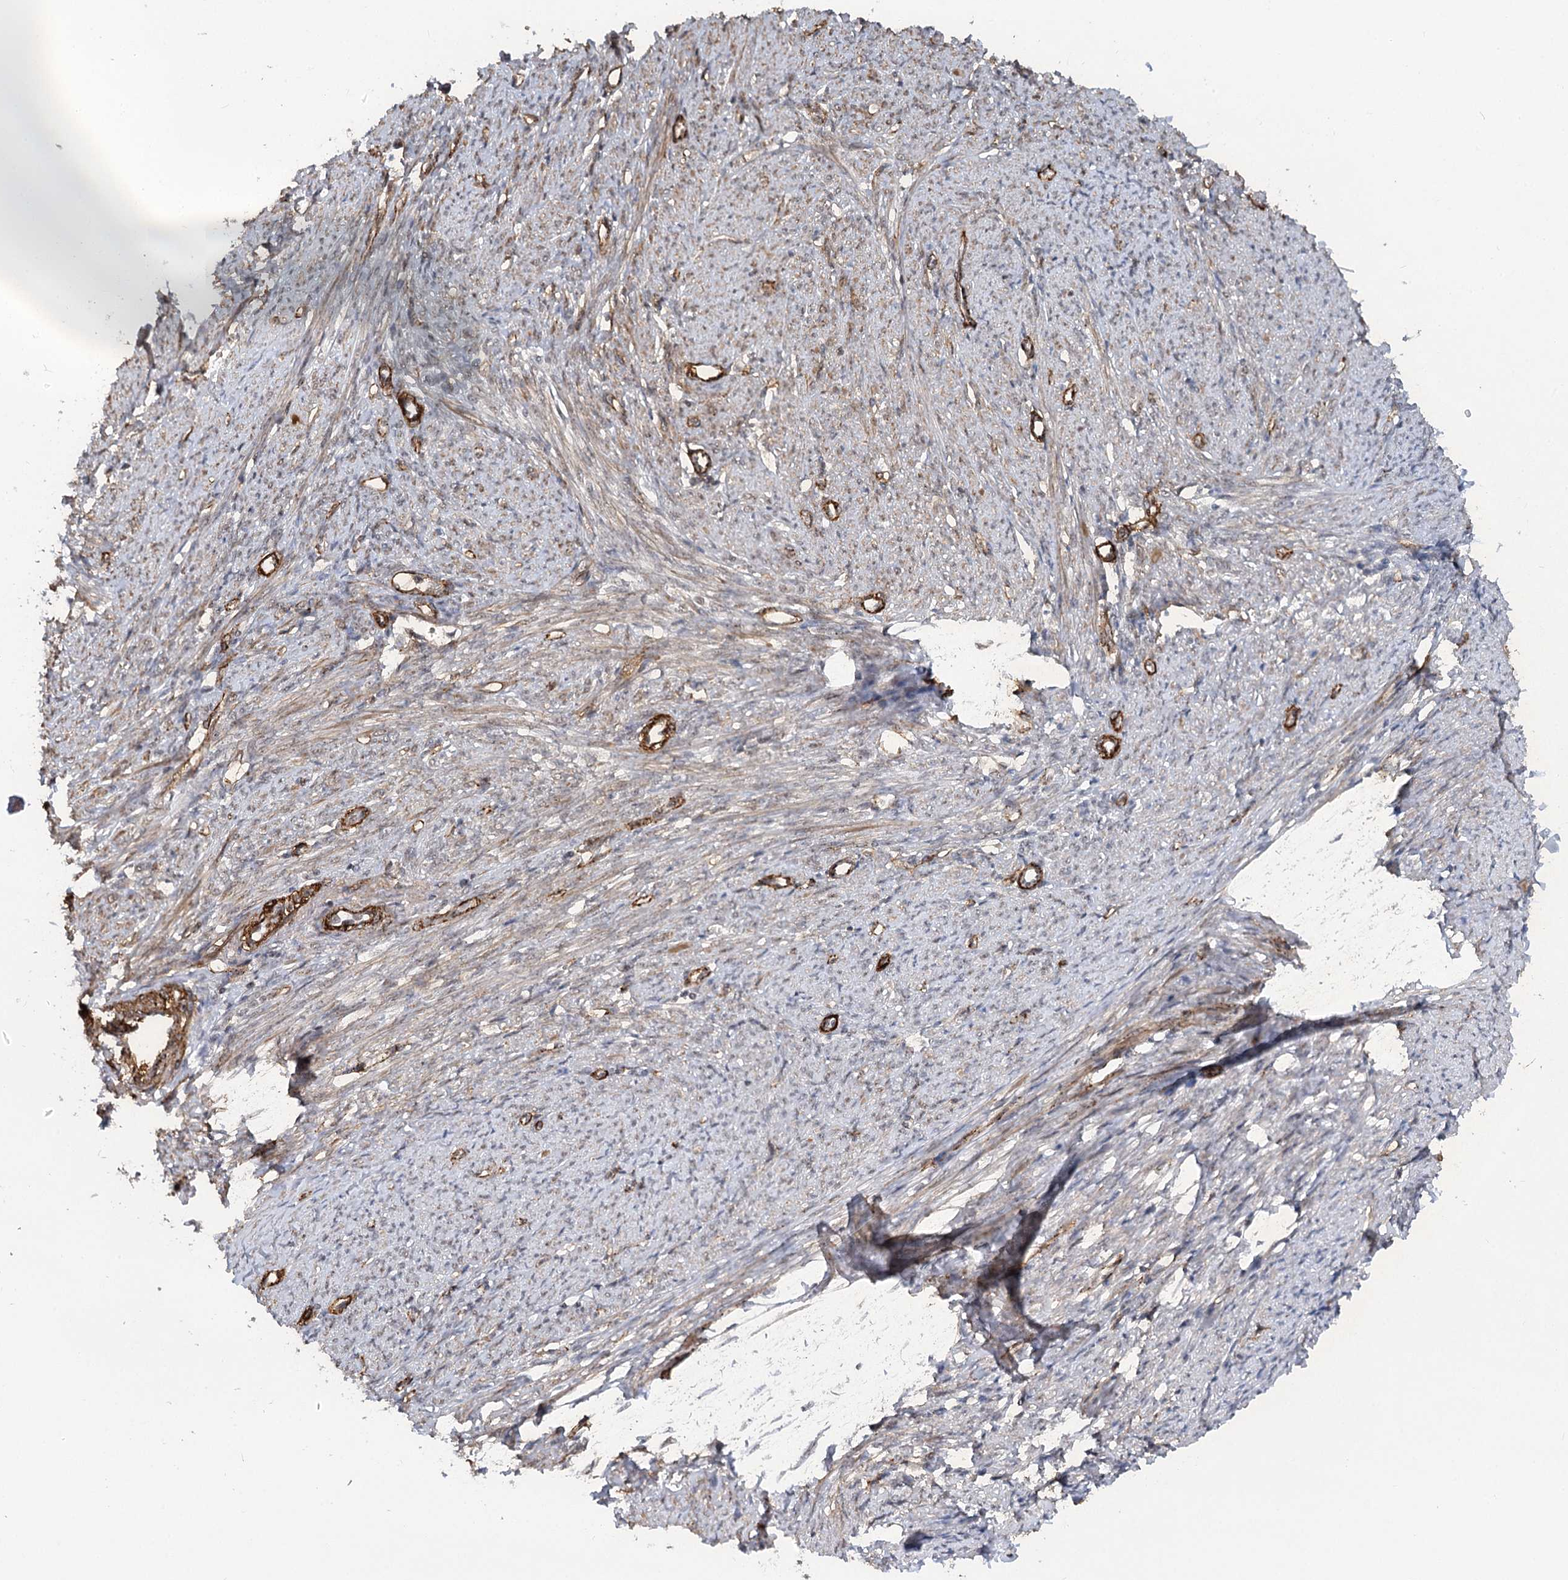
{"staining": {"intensity": "strong", "quantity": "25%-75%", "location": "cytoplasmic/membranous"}, "tissue": "smooth muscle", "cell_type": "Smooth muscle cells", "image_type": "normal", "snomed": [{"axis": "morphology", "description": "Normal tissue, NOS"}, {"axis": "topography", "description": "Smooth muscle"}, {"axis": "topography", "description": "Uterus"}], "caption": "Human smooth muscle stained for a protein (brown) demonstrates strong cytoplasmic/membranous positive staining in approximately 25%-75% of smooth muscle cells.", "gene": "GNL3L", "patient": {"sex": "female", "age": 59}}